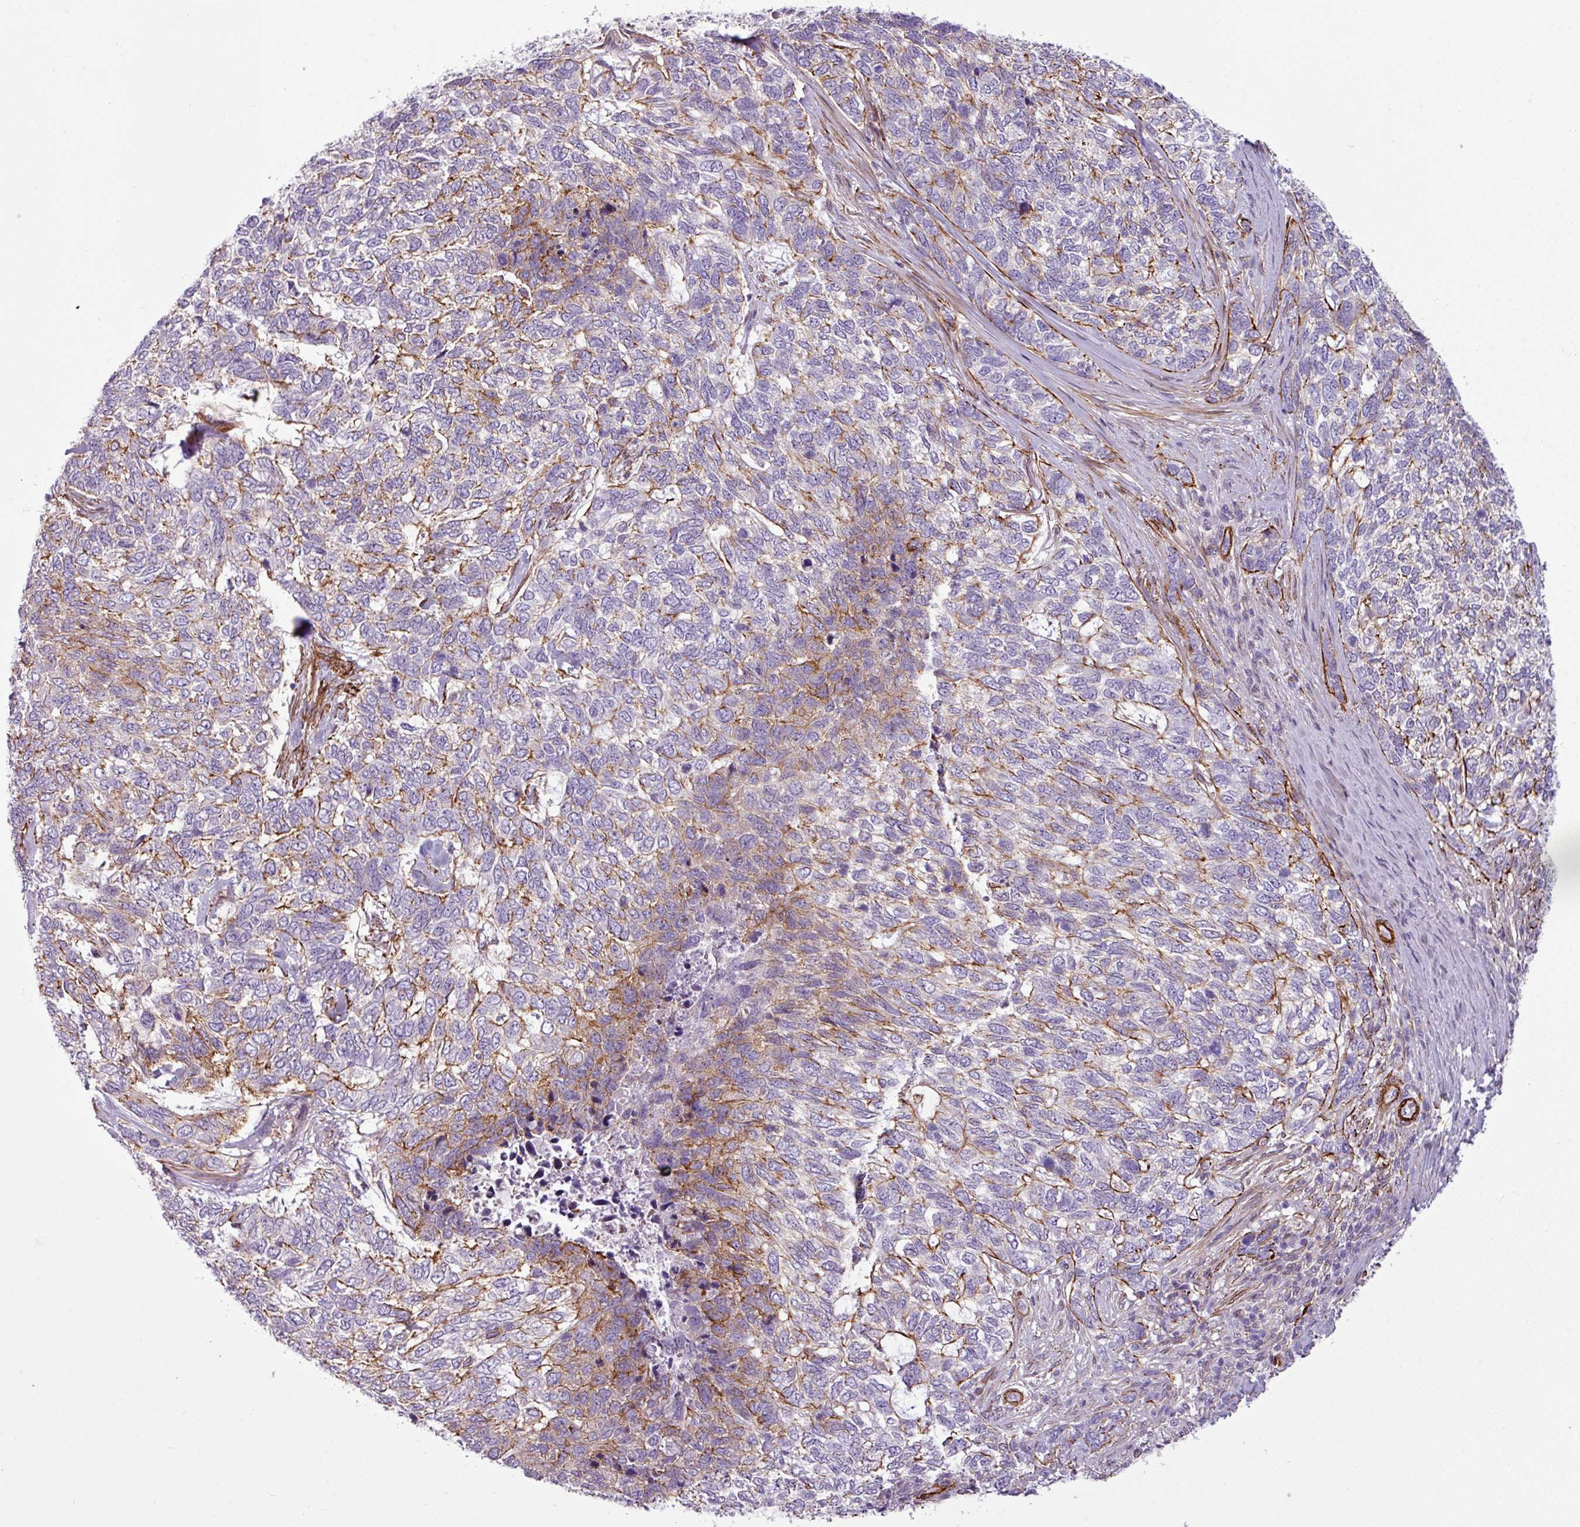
{"staining": {"intensity": "moderate", "quantity": "<25%", "location": "cytoplasmic/membranous"}, "tissue": "skin cancer", "cell_type": "Tumor cells", "image_type": "cancer", "snomed": [{"axis": "morphology", "description": "Basal cell carcinoma"}, {"axis": "topography", "description": "Skin"}], "caption": "Skin cancer stained with a protein marker shows moderate staining in tumor cells.", "gene": "ATP10A", "patient": {"sex": "female", "age": 65}}